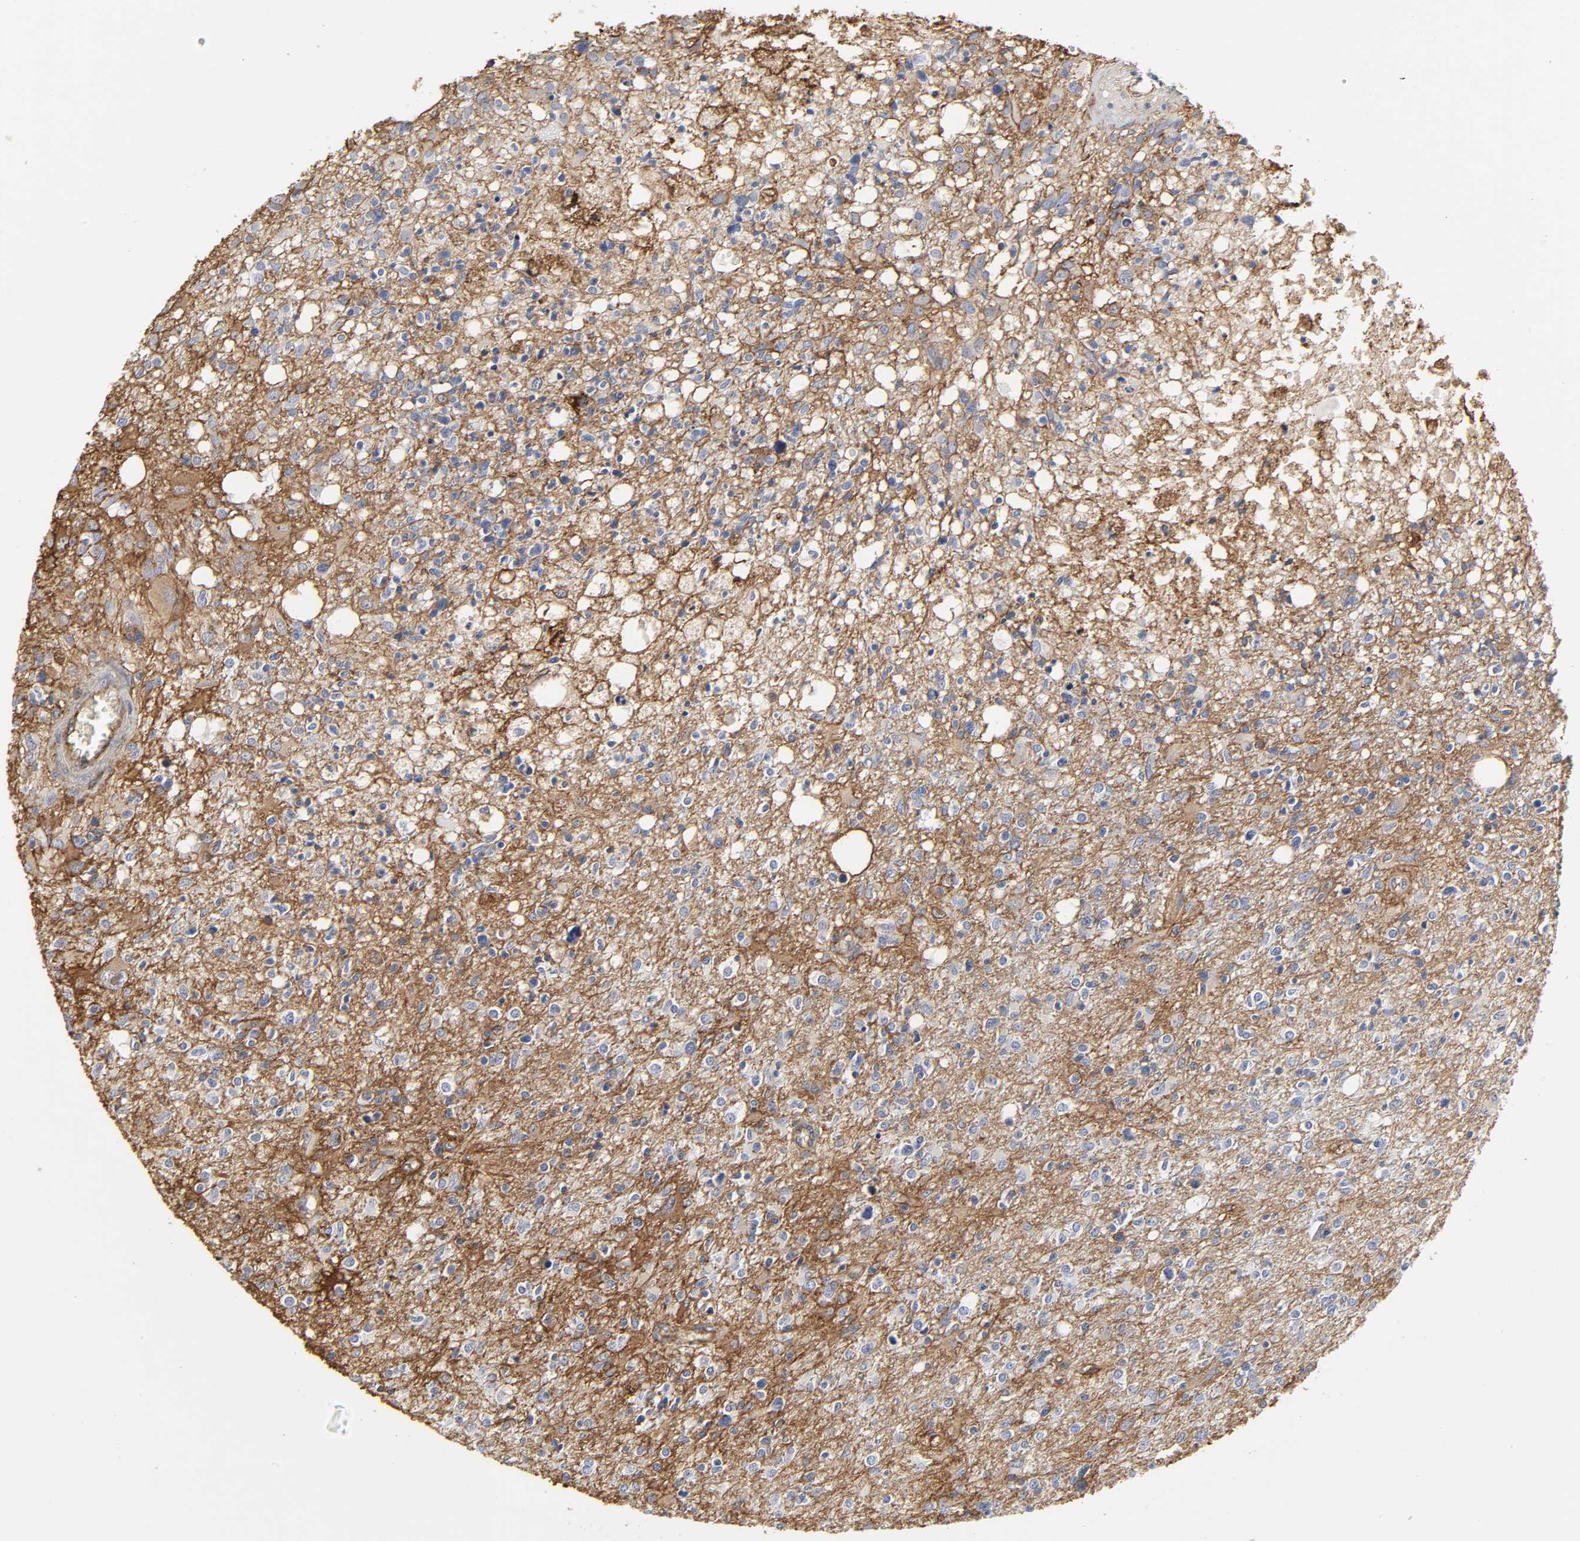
{"staining": {"intensity": "moderate", "quantity": "<25%", "location": "cytoplasmic/membranous"}, "tissue": "glioma", "cell_type": "Tumor cells", "image_type": "cancer", "snomed": [{"axis": "morphology", "description": "Glioma, malignant, High grade"}, {"axis": "topography", "description": "Cerebral cortex"}], "caption": "High-power microscopy captured an IHC histopathology image of malignant high-grade glioma, revealing moderate cytoplasmic/membranous staining in about <25% of tumor cells.", "gene": "ANXA2", "patient": {"sex": "male", "age": 76}}